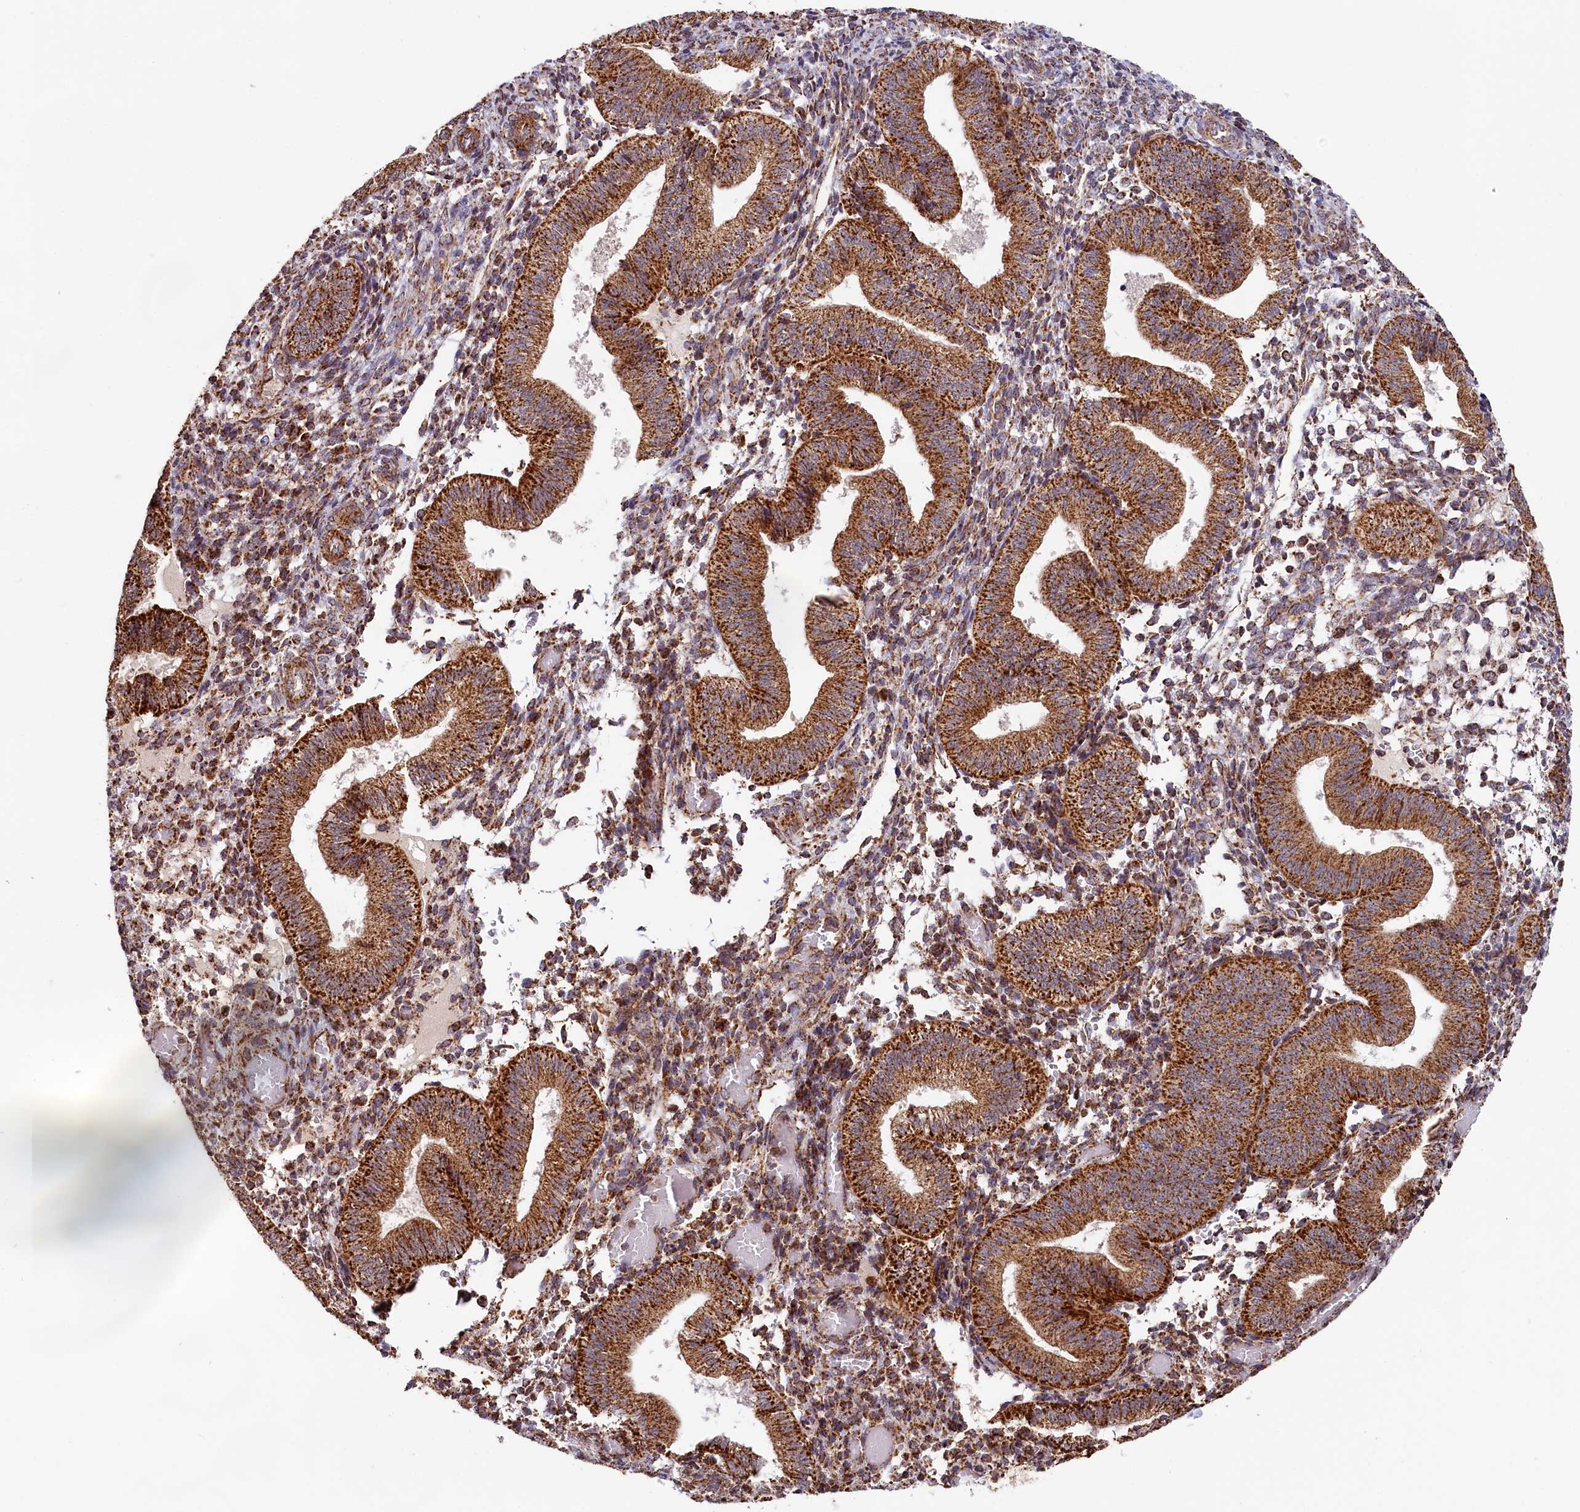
{"staining": {"intensity": "moderate", "quantity": ">75%", "location": "cytoplasmic/membranous"}, "tissue": "endometrium", "cell_type": "Cells in endometrial stroma", "image_type": "normal", "snomed": [{"axis": "morphology", "description": "Normal tissue, NOS"}, {"axis": "topography", "description": "Endometrium"}], "caption": "IHC (DAB (3,3'-diaminobenzidine)) staining of normal human endometrium exhibits moderate cytoplasmic/membranous protein positivity in approximately >75% of cells in endometrial stroma.", "gene": "MACROD1", "patient": {"sex": "female", "age": 34}}